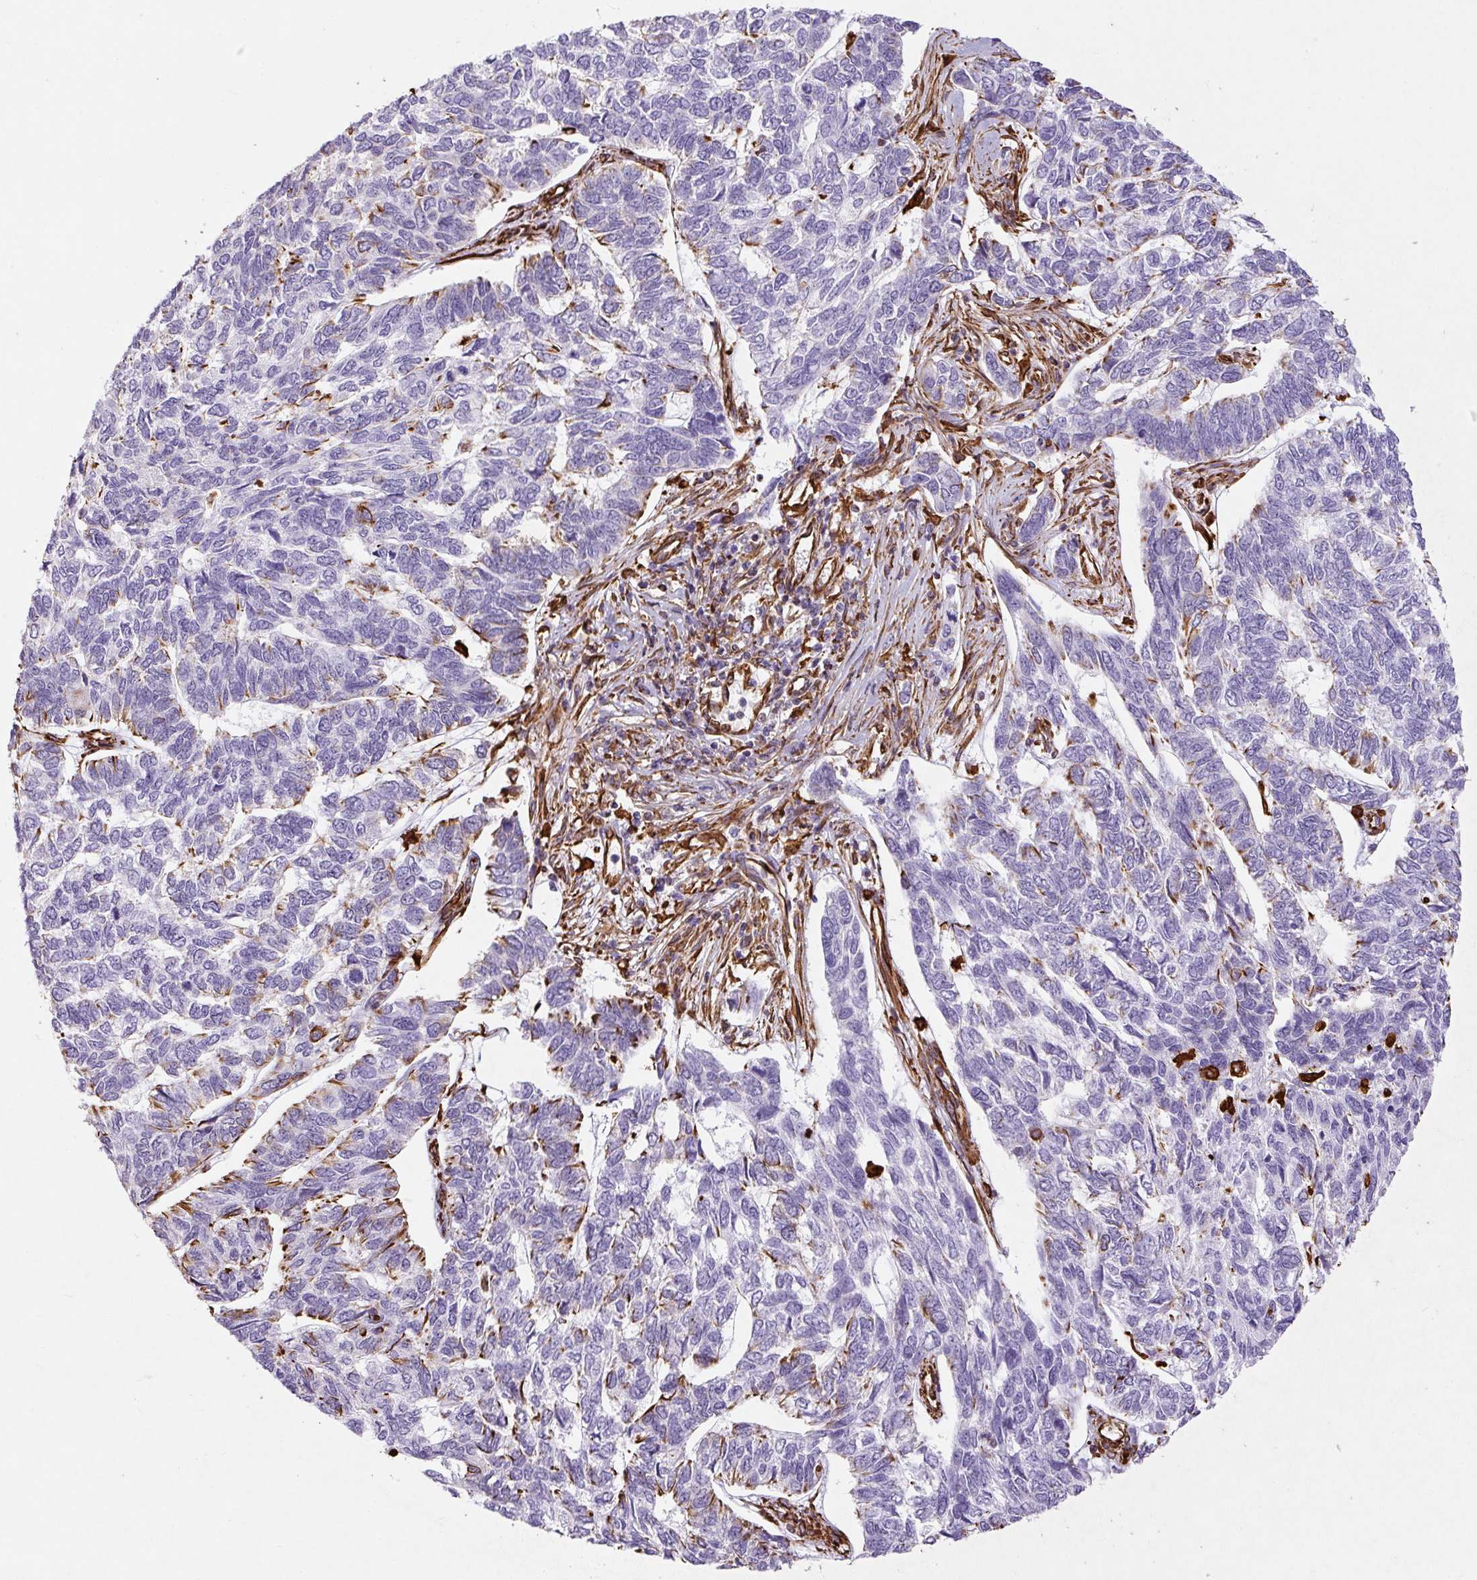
{"staining": {"intensity": "negative", "quantity": "none", "location": "none"}, "tissue": "skin cancer", "cell_type": "Tumor cells", "image_type": "cancer", "snomed": [{"axis": "morphology", "description": "Basal cell carcinoma"}, {"axis": "topography", "description": "Skin"}], "caption": "A high-resolution photomicrograph shows immunohistochemistry (IHC) staining of basal cell carcinoma (skin), which shows no significant expression in tumor cells.", "gene": "VIM", "patient": {"sex": "female", "age": 65}}